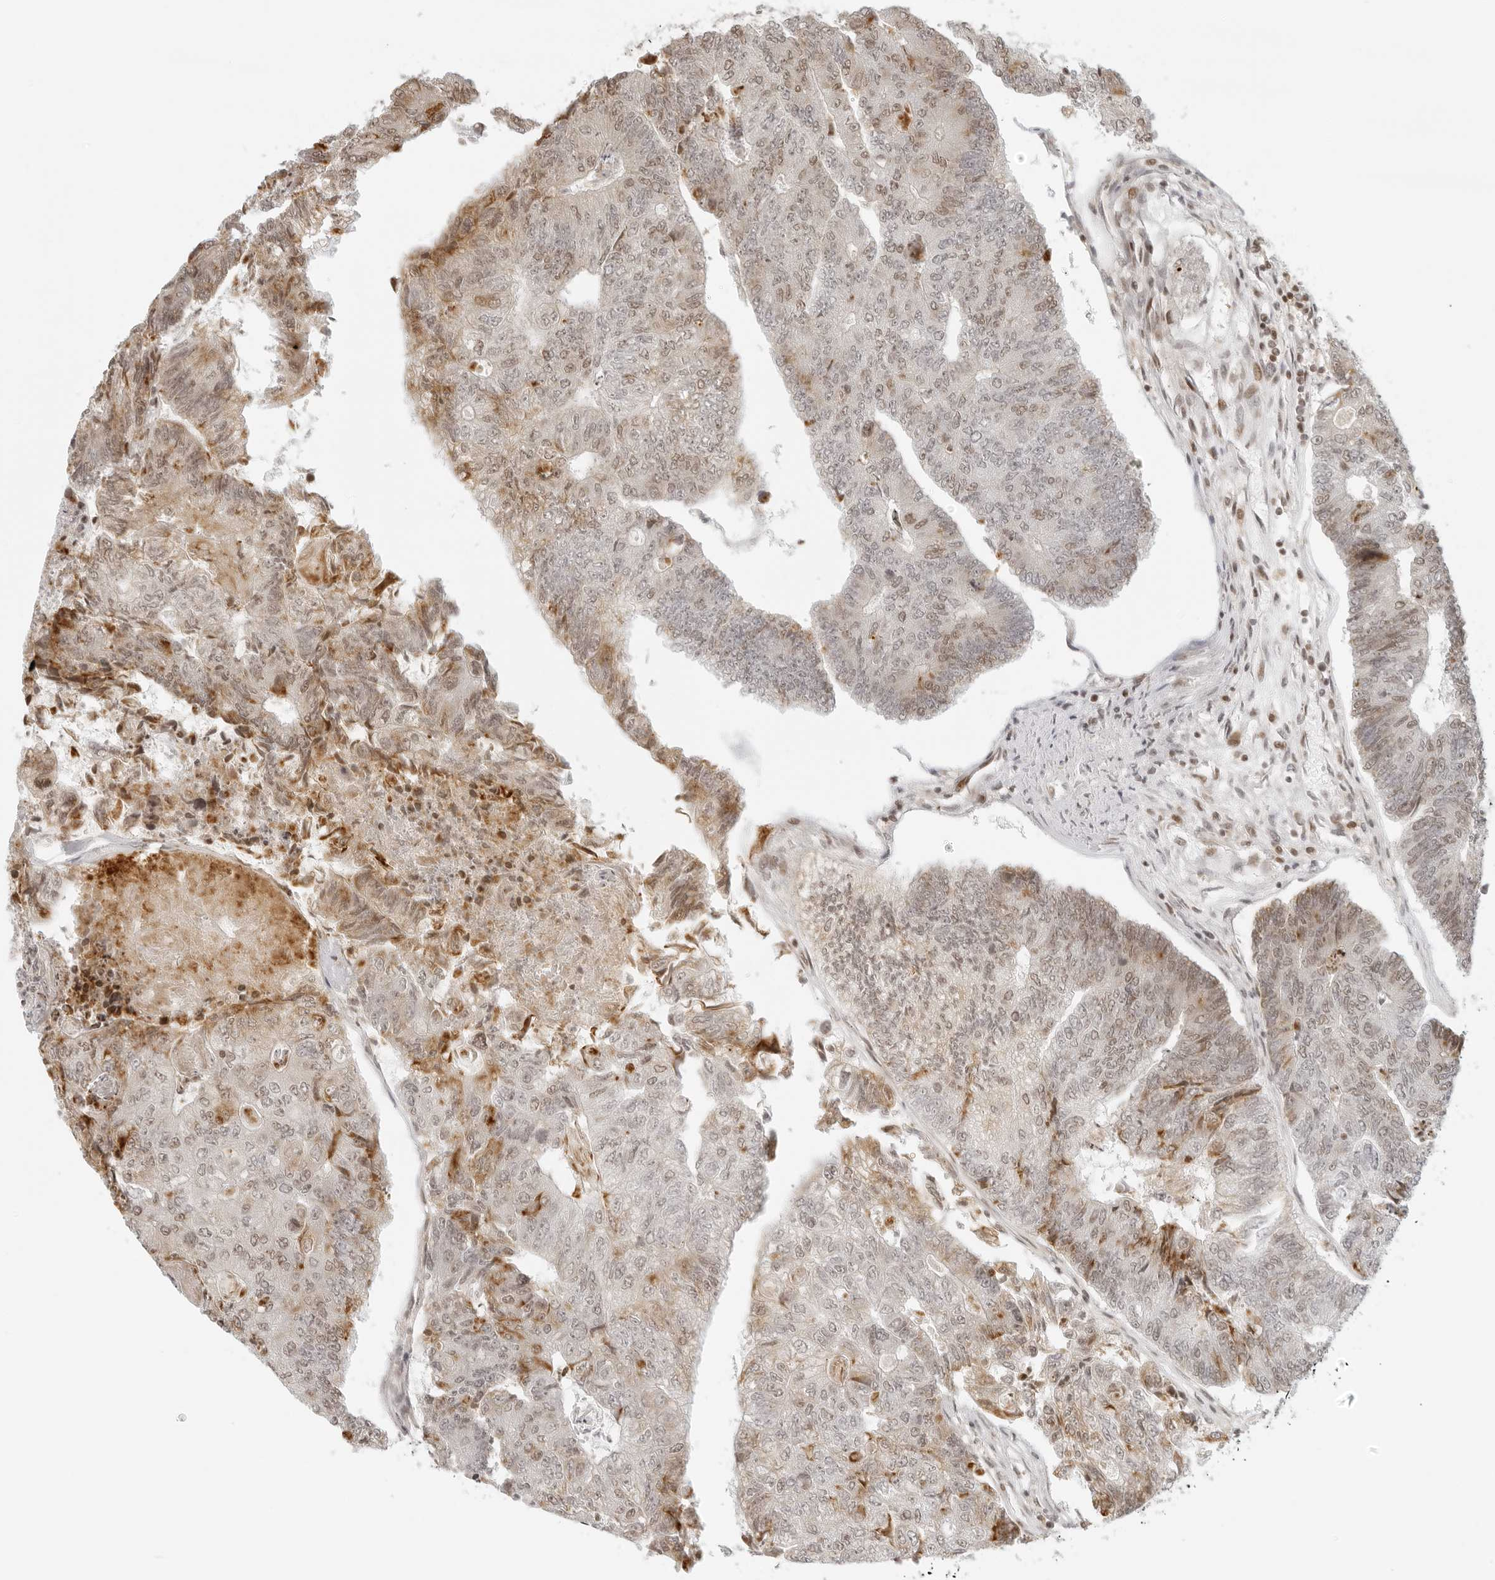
{"staining": {"intensity": "moderate", "quantity": "25%-75%", "location": "cytoplasmic/membranous,nuclear"}, "tissue": "colorectal cancer", "cell_type": "Tumor cells", "image_type": "cancer", "snomed": [{"axis": "morphology", "description": "Adenocarcinoma, NOS"}, {"axis": "topography", "description": "Colon"}], "caption": "This micrograph displays immunohistochemistry (IHC) staining of human colorectal adenocarcinoma, with medium moderate cytoplasmic/membranous and nuclear staining in approximately 25%-75% of tumor cells.", "gene": "ZNF407", "patient": {"sex": "female", "age": 67}}